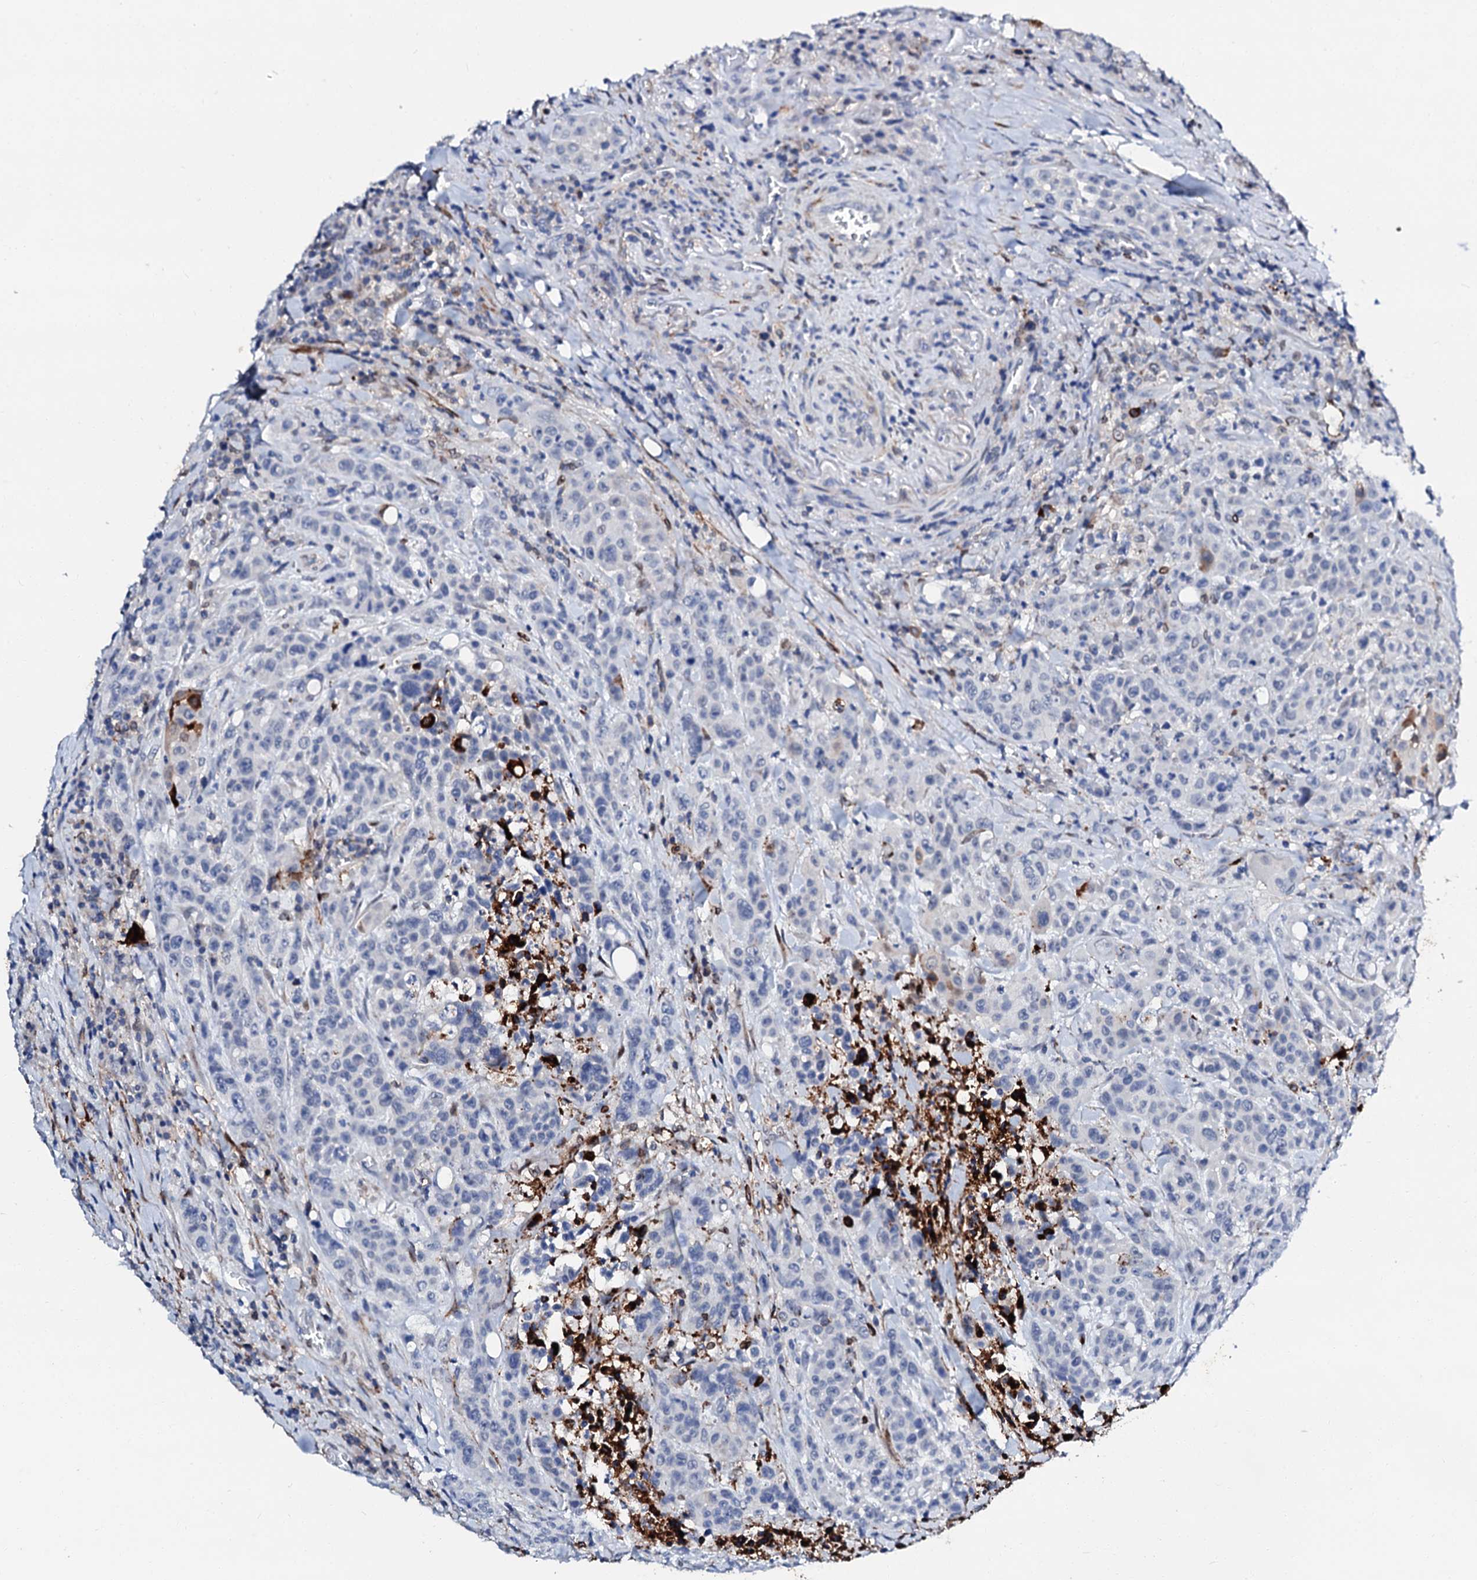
{"staining": {"intensity": "negative", "quantity": "none", "location": "none"}, "tissue": "colorectal cancer", "cell_type": "Tumor cells", "image_type": "cancer", "snomed": [{"axis": "morphology", "description": "Adenocarcinoma, NOS"}, {"axis": "topography", "description": "Colon"}], "caption": "IHC of human colorectal adenocarcinoma reveals no staining in tumor cells.", "gene": "MED13L", "patient": {"sex": "male", "age": 62}}